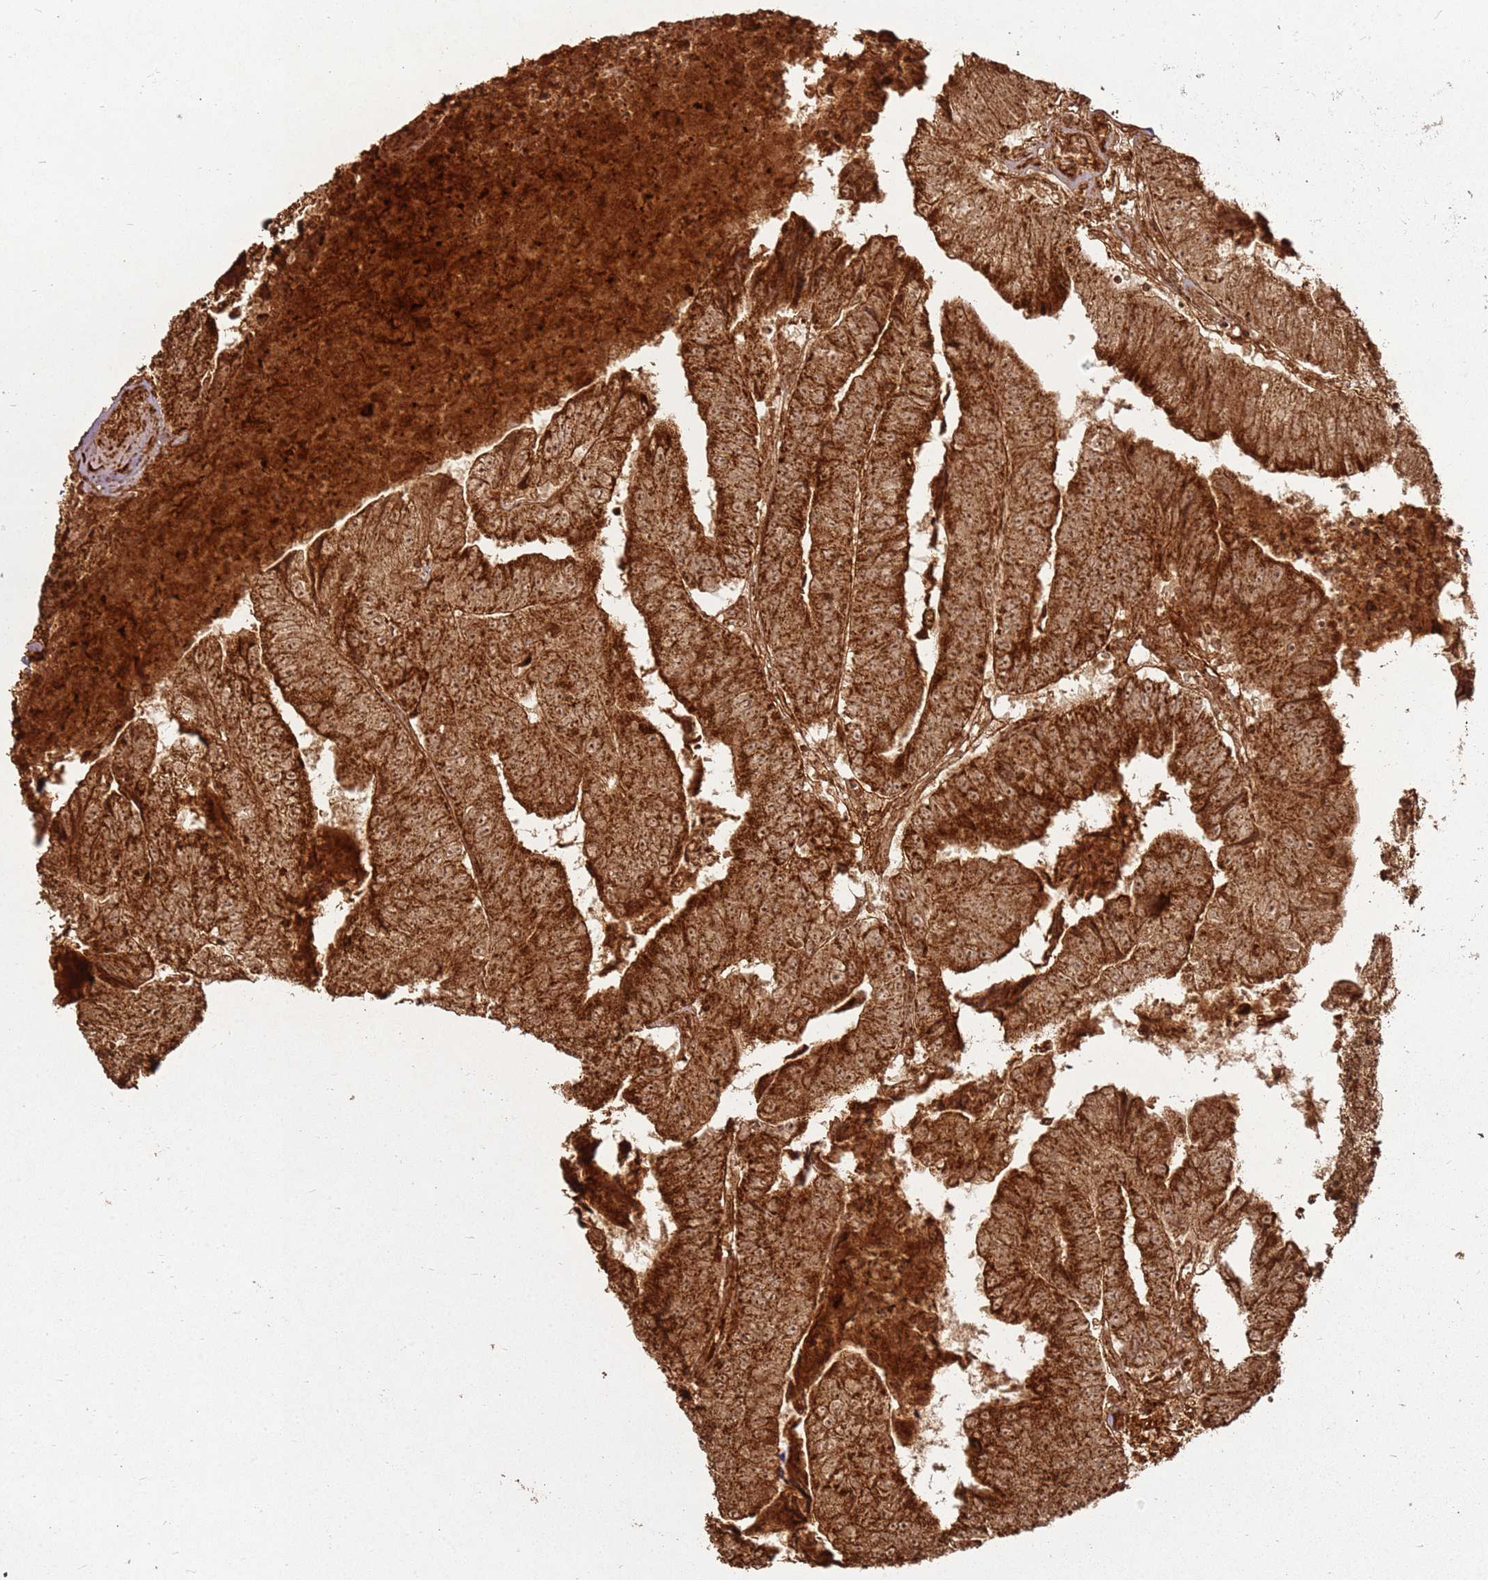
{"staining": {"intensity": "moderate", "quantity": ">75%", "location": "cytoplasmic/membranous,nuclear"}, "tissue": "colorectal cancer", "cell_type": "Tumor cells", "image_type": "cancer", "snomed": [{"axis": "morphology", "description": "Adenocarcinoma, NOS"}, {"axis": "topography", "description": "Colon"}], "caption": "A high-resolution image shows immunohistochemistry (IHC) staining of colorectal cancer, which reveals moderate cytoplasmic/membranous and nuclear staining in approximately >75% of tumor cells.", "gene": "MRPS6", "patient": {"sex": "female", "age": 67}}